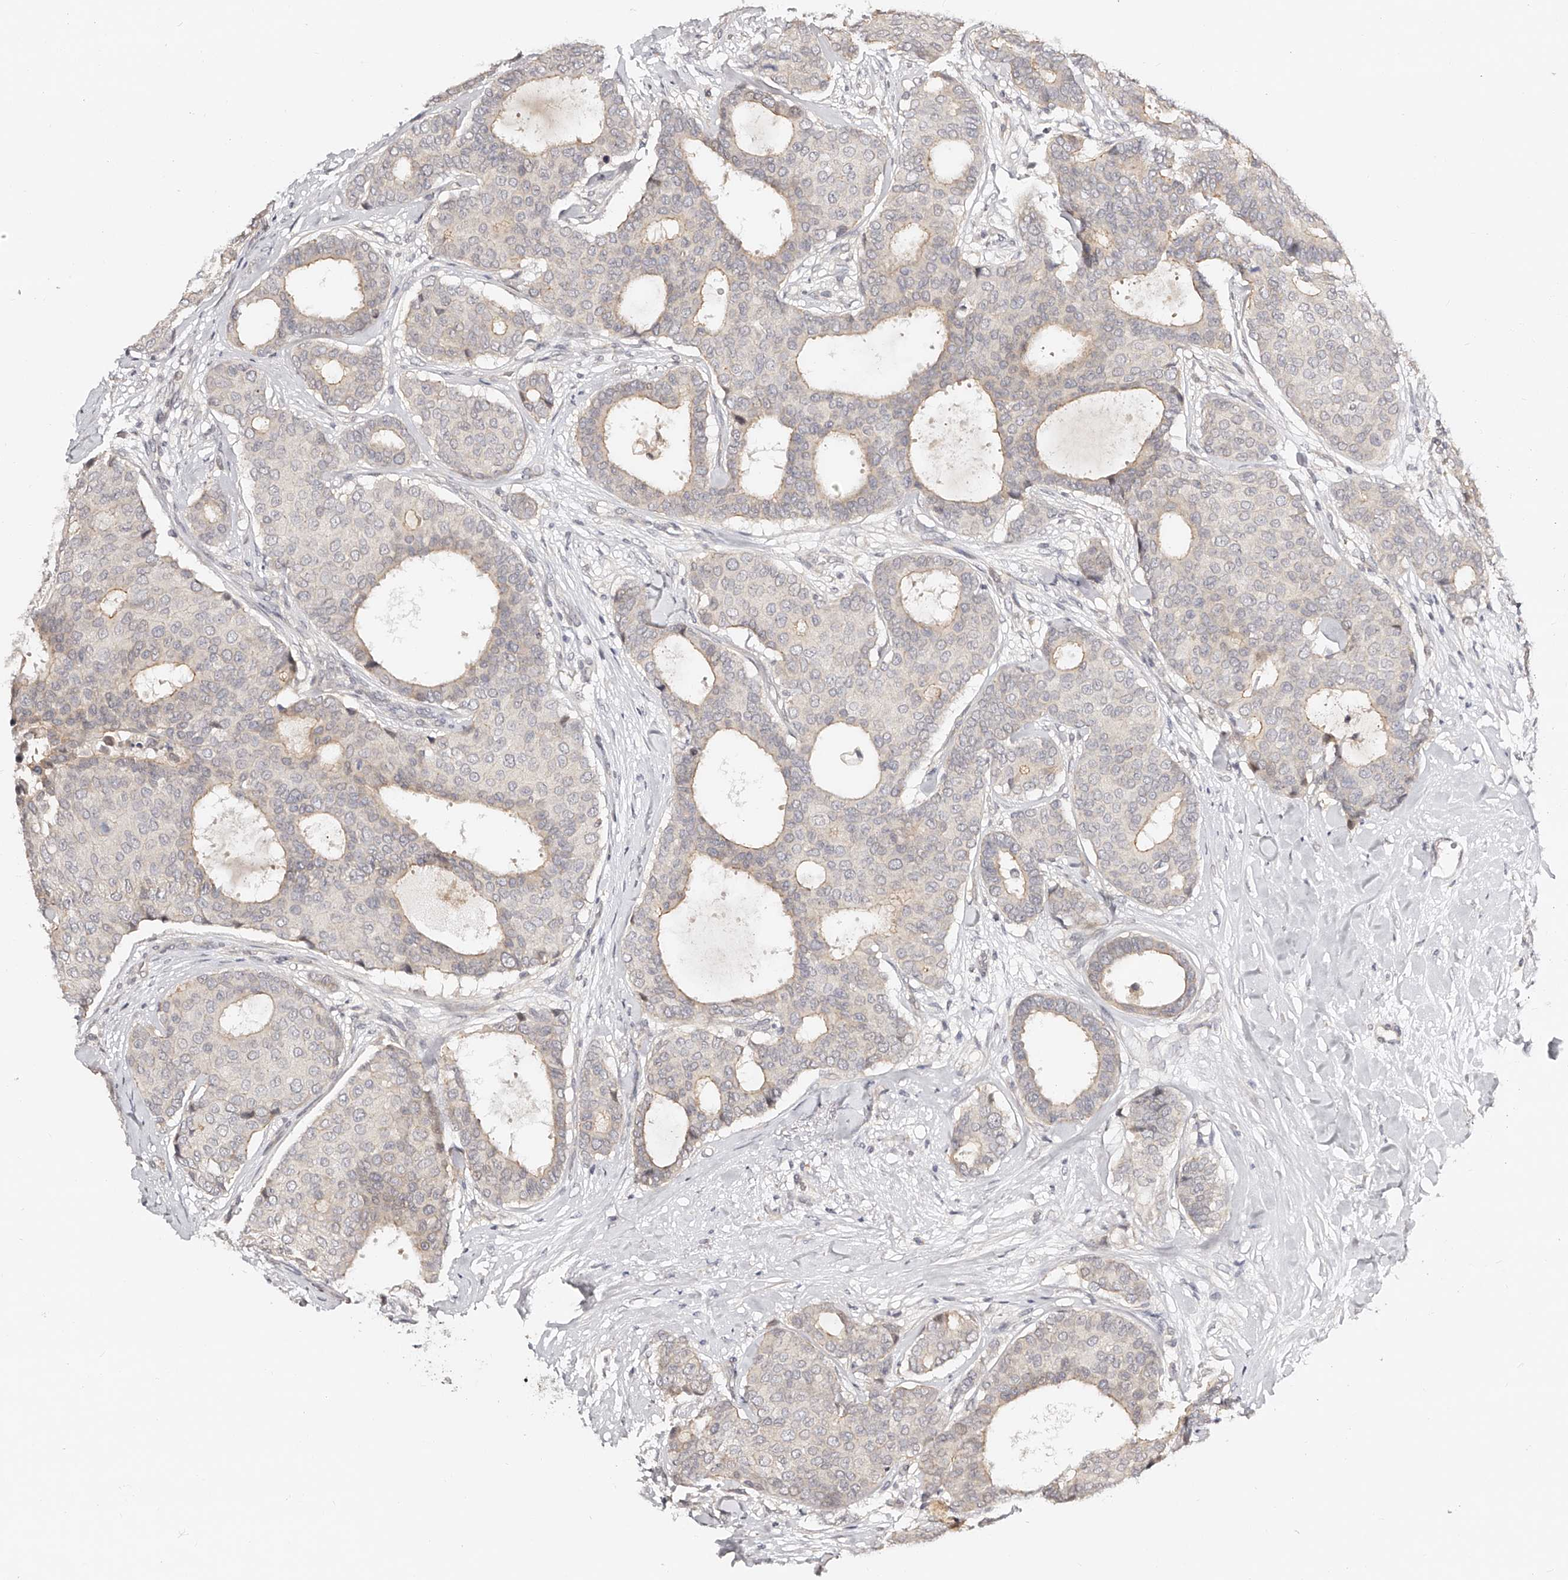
{"staining": {"intensity": "weak", "quantity": "<25%", "location": "cytoplasmic/membranous"}, "tissue": "breast cancer", "cell_type": "Tumor cells", "image_type": "cancer", "snomed": [{"axis": "morphology", "description": "Duct carcinoma"}, {"axis": "topography", "description": "Breast"}], "caption": "Immunohistochemical staining of human breast cancer exhibits no significant positivity in tumor cells.", "gene": "ZNF789", "patient": {"sex": "female", "age": 75}}